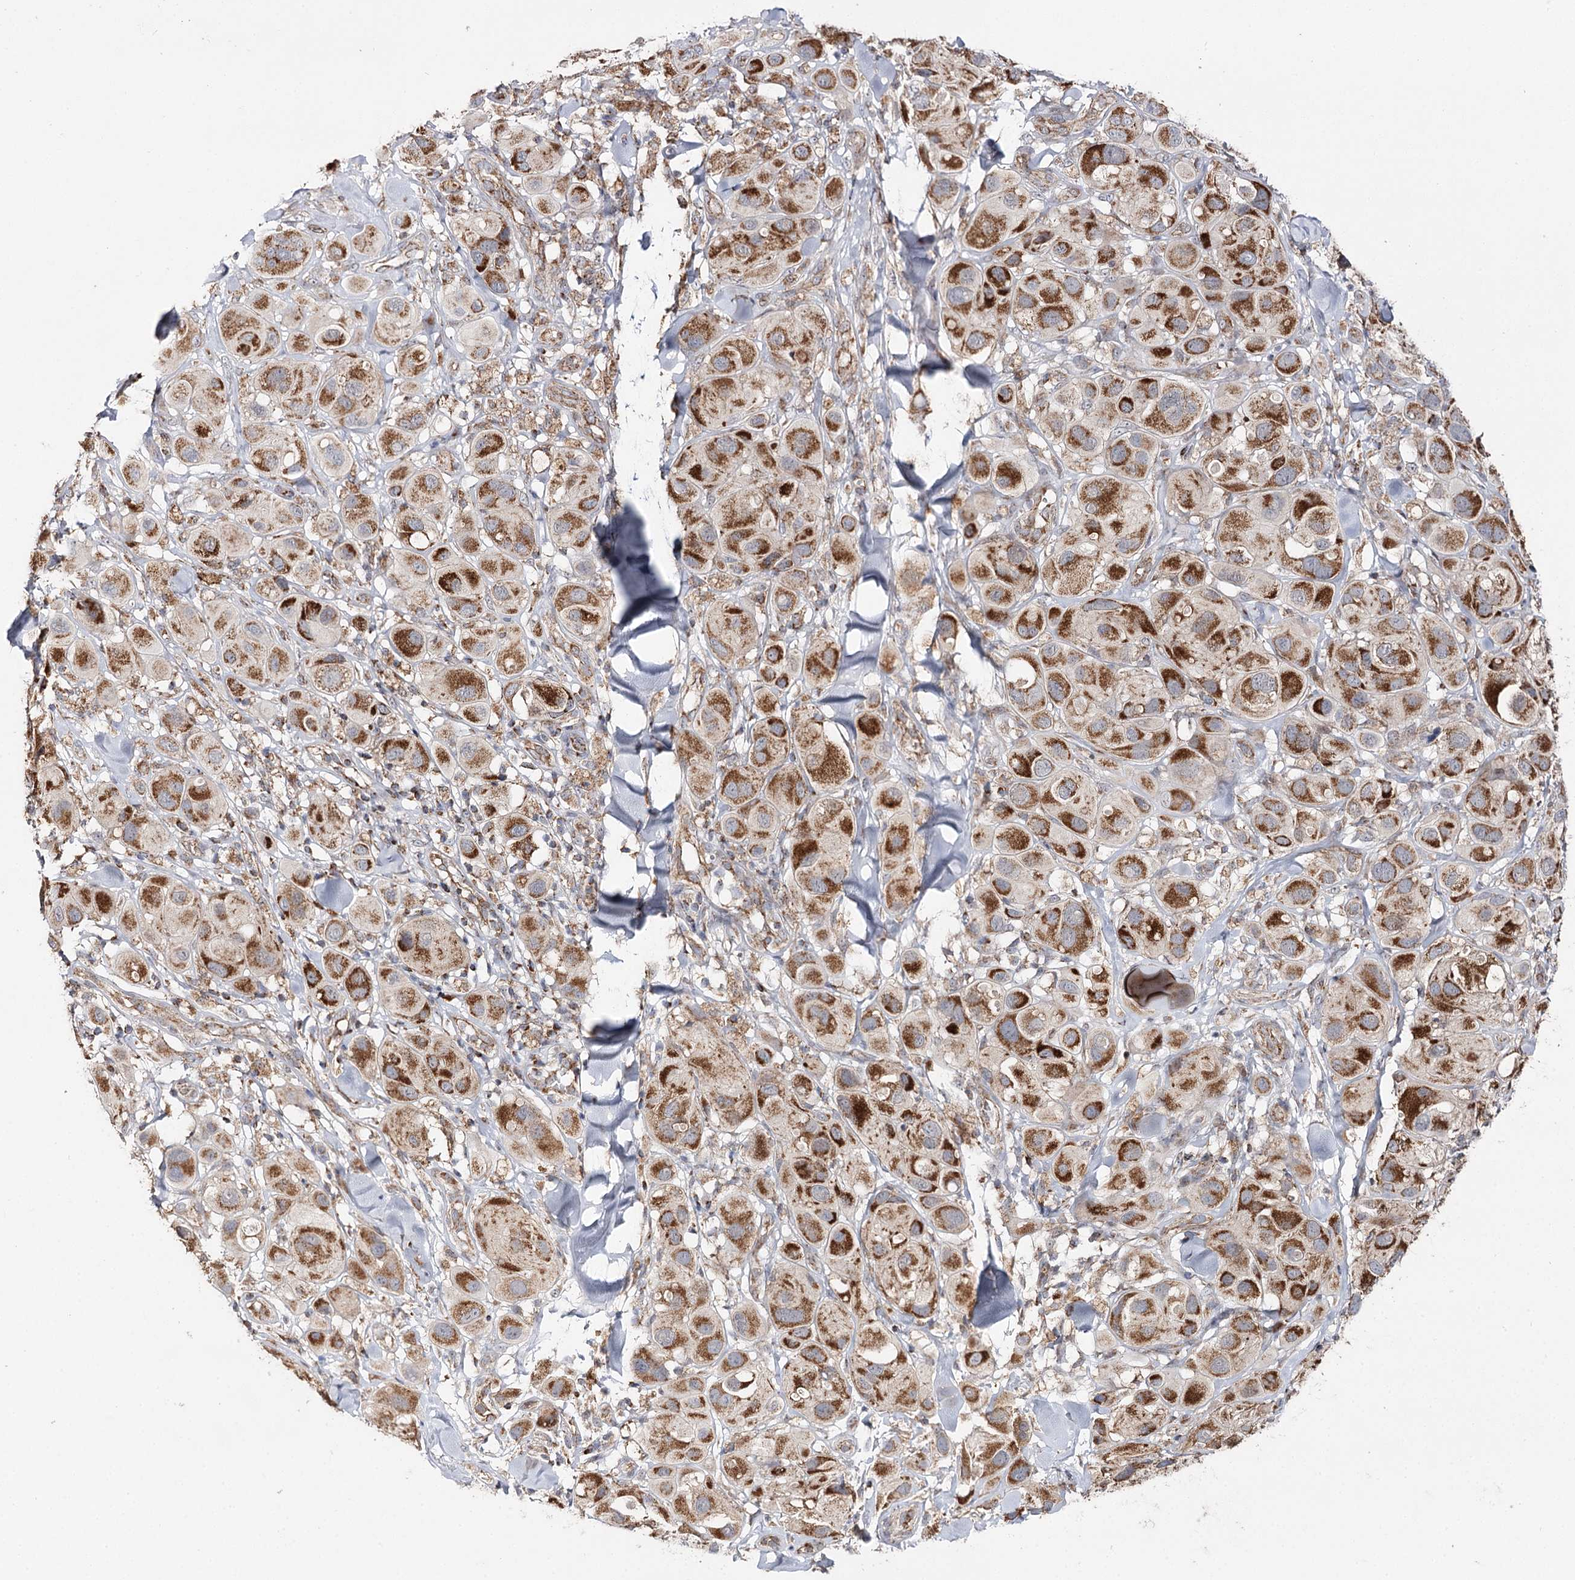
{"staining": {"intensity": "strong", "quantity": ">75%", "location": "cytoplasmic/membranous"}, "tissue": "melanoma", "cell_type": "Tumor cells", "image_type": "cancer", "snomed": [{"axis": "morphology", "description": "Malignant melanoma, Metastatic site"}, {"axis": "topography", "description": "Skin"}], "caption": "IHC (DAB) staining of human malignant melanoma (metastatic site) demonstrates strong cytoplasmic/membranous protein positivity in approximately >75% of tumor cells. (DAB = brown stain, brightfield microscopy at high magnification).", "gene": "CBR4", "patient": {"sex": "male", "age": 41}}